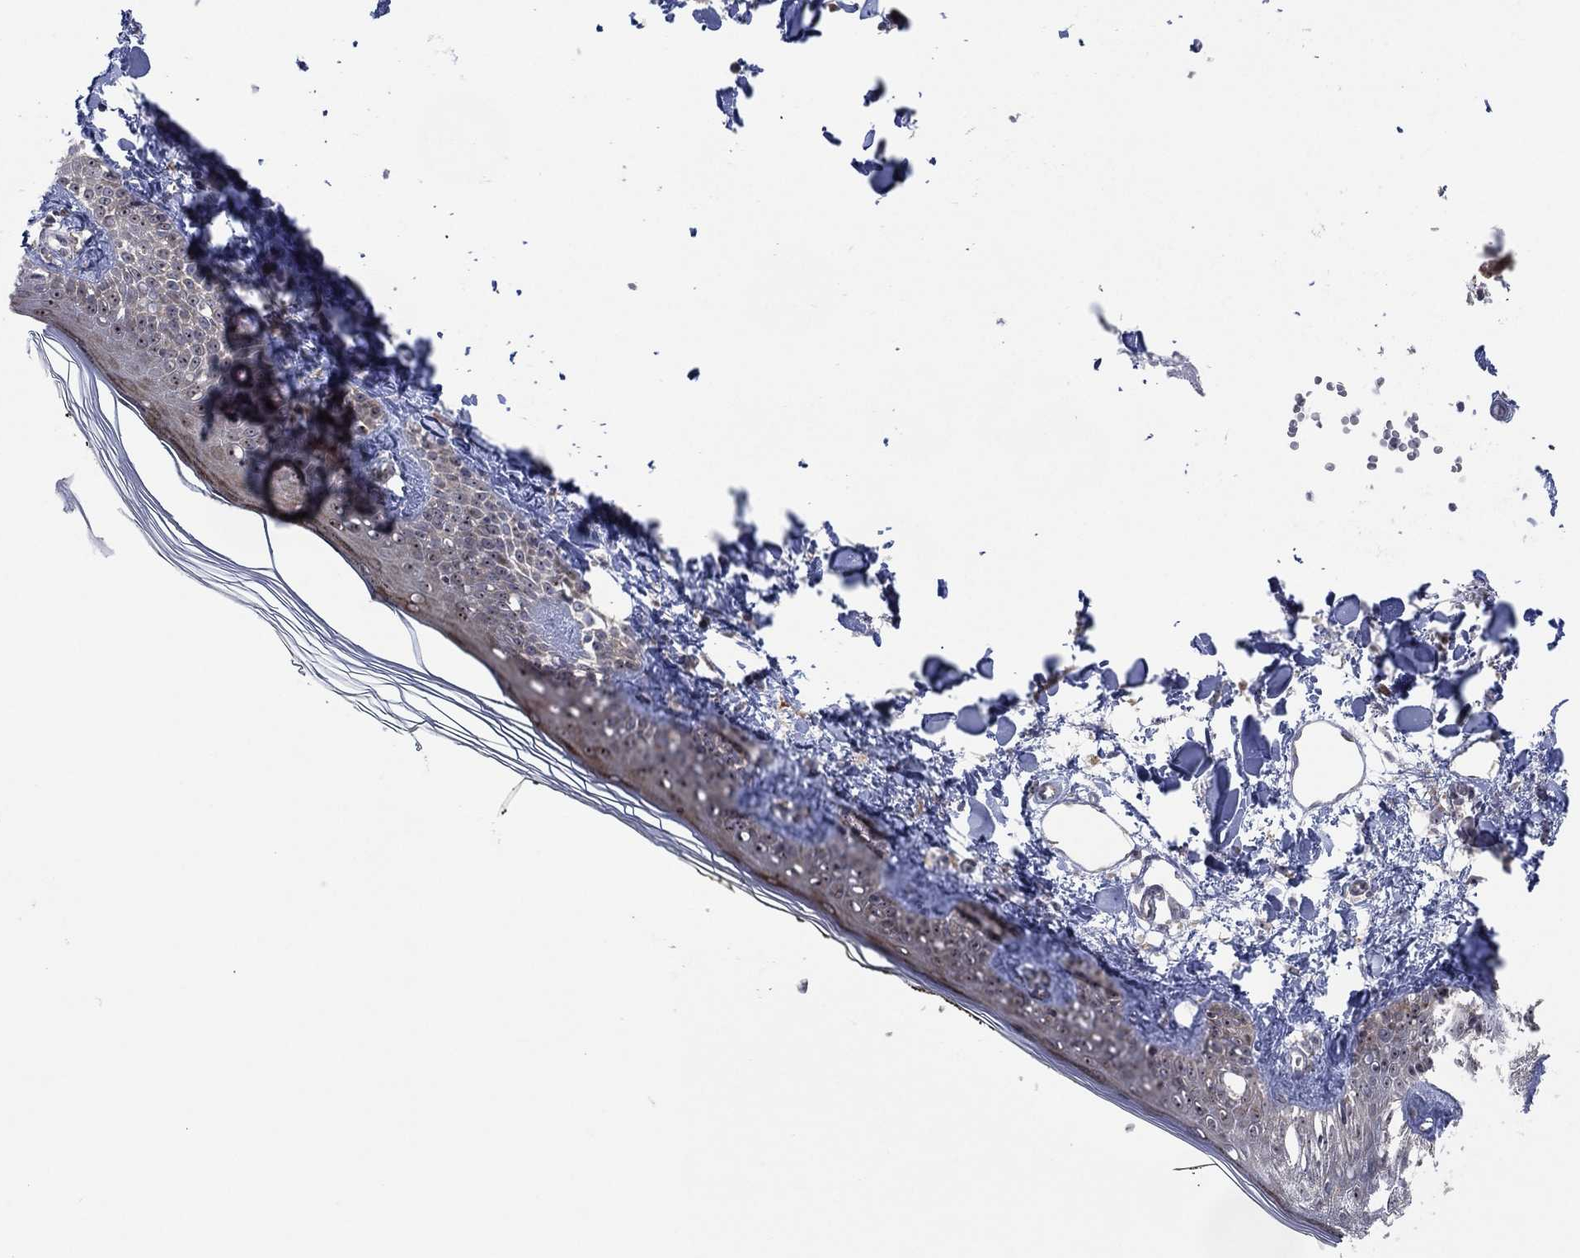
{"staining": {"intensity": "negative", "quantity": "none", "location": "none"}, "tissue": "skin", "cell_type": "Fibroblasts", "image_type": "normal", "snomed": [{"axis": "morphology", "description": "Normal tissue, NOS"}, {"axis": "topography", "description": "Skin"}], "caption": "Immunohistochemical staining of unremarkable skin reveals no significant expression in fibroblasts.", "gene": "FAM104A", "patient": {"sex": "male", "age": 76}}